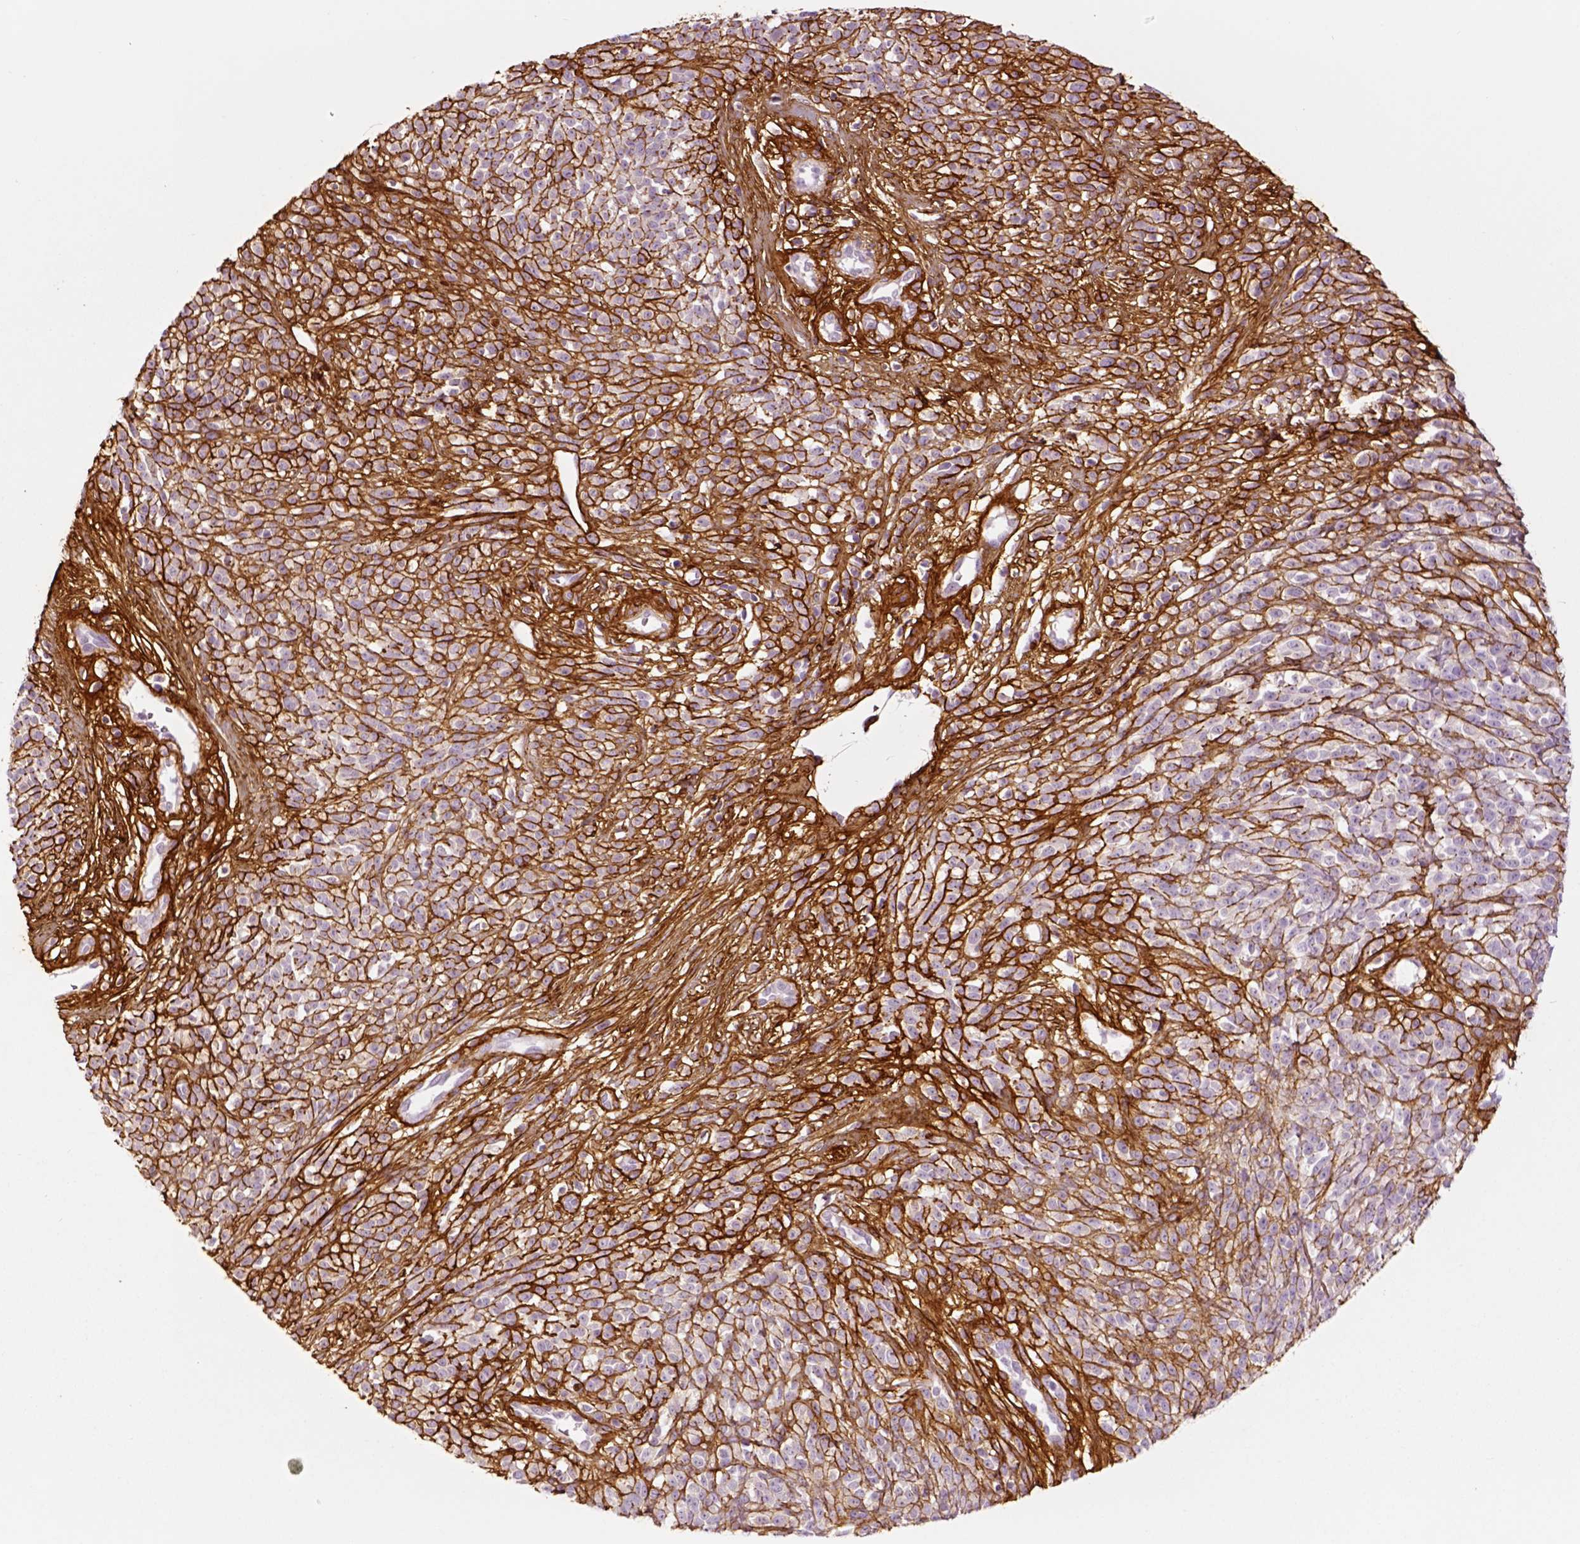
{"staining": {"intensity": "negative", "quantity": "none", "location": "none"}, "tissue": "melanoma", "cell_type": "Tumor cells", "image_type": "cancer", "snomed": [{"axis": "morphology", "description": "Malignant melanoma, NOS"}, {"axis": "topography", "description": "Skin"}, {"axis": "topography", "description": "Skin of trunk"}], "caption": "This is an immunohistochemistry (IHC) histopathology image of human melanoma. There is no positivity in tumor cells.", "gene": "COL6A2", "patient": {"sex": "male", "age": 74}}